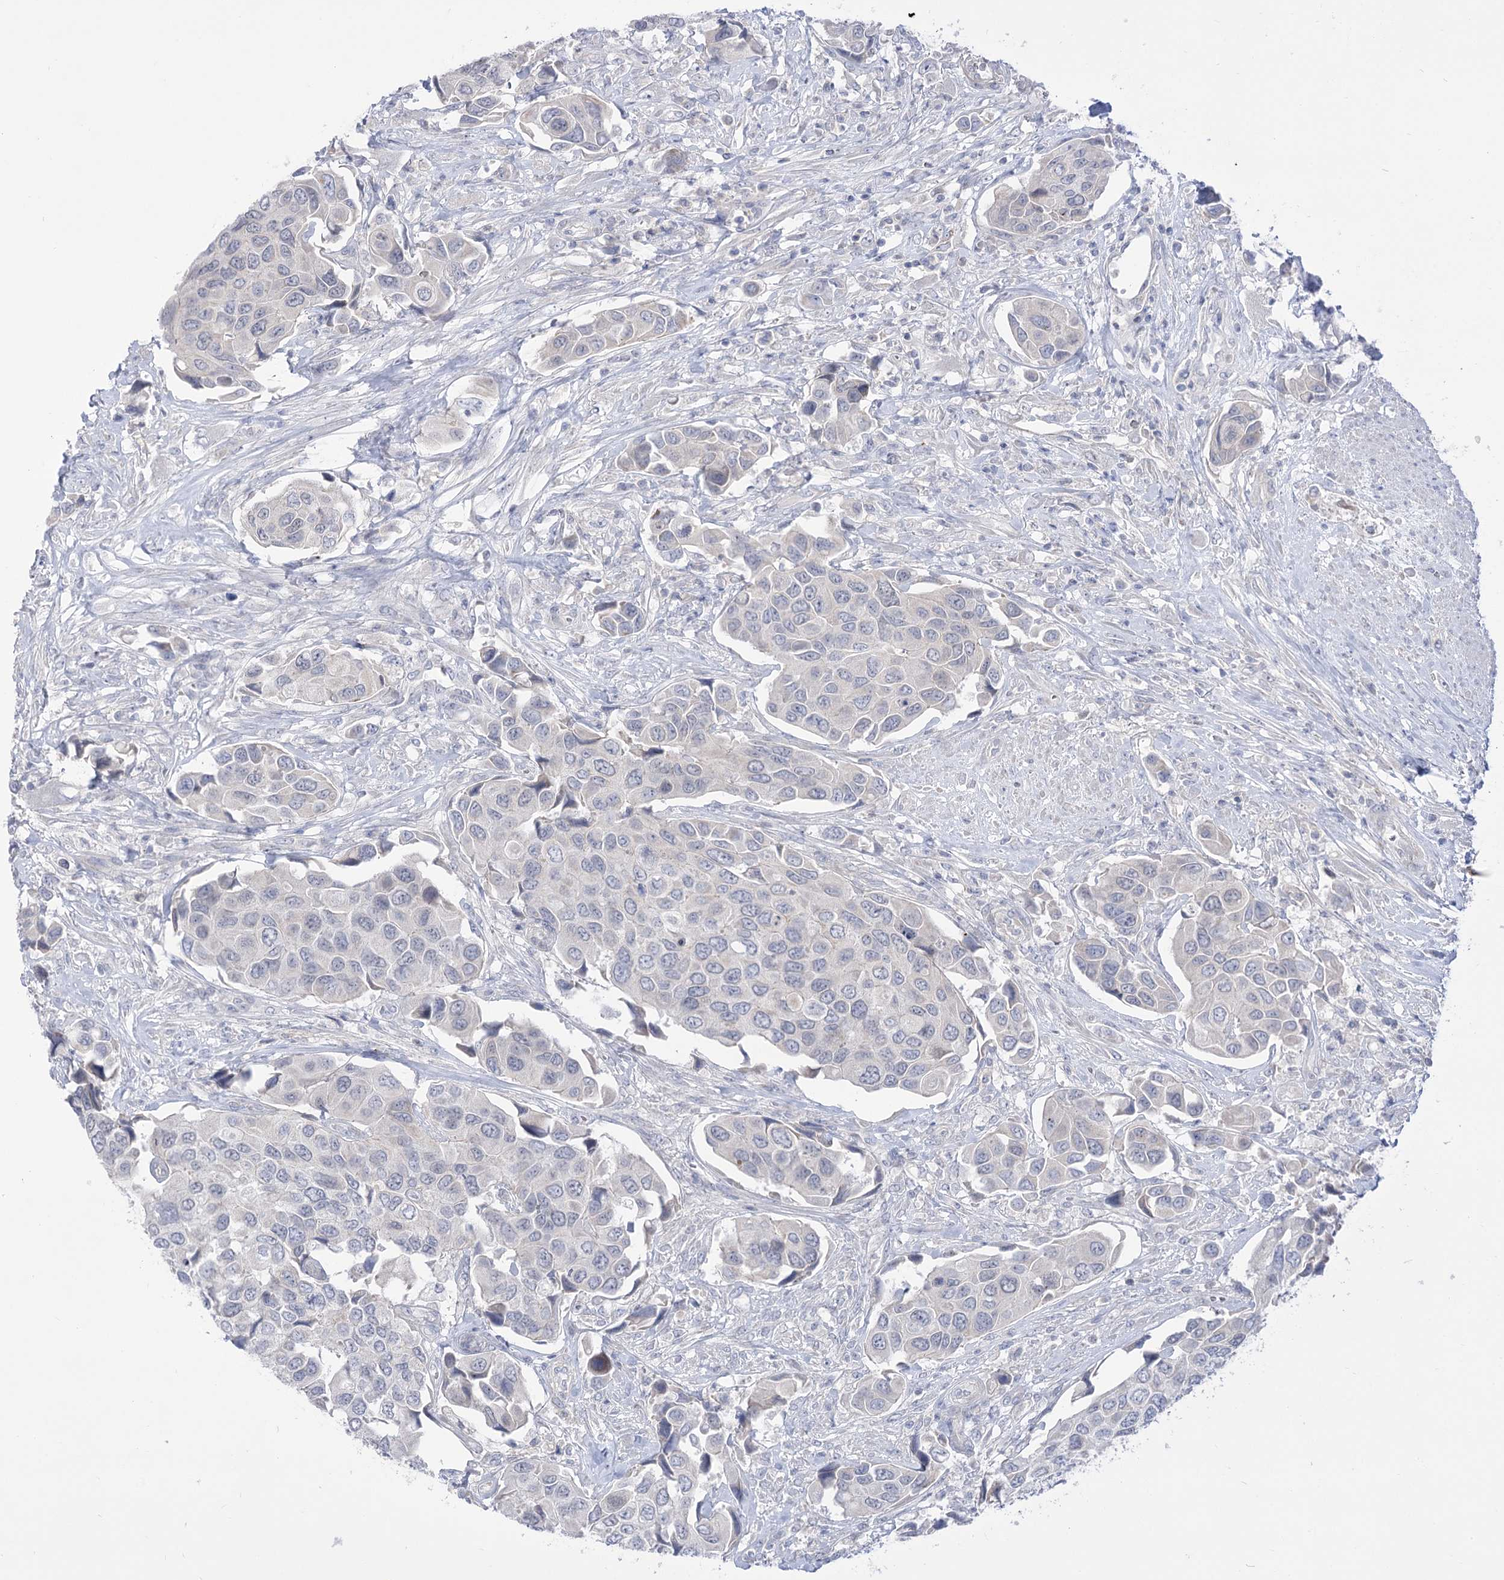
{"staining": {"intensity": "negative", "quantity": "none", "location": "none"}, "tissue": "urothelial cancer", "cell_type": "Tumor cells", "image_type": "cancer", "snomed": [{"axis": "morphology", "description": "Urothelial carcinoma, High grade"}, {"axis": "topography", "description": "Urinary bladder"}], "caption": "The histopathology image shows no significant staining in tumor cells of high-grade urothelial carcinoma.", "gene": "HELT", "patient": {"sex": "male", "age": 74}}